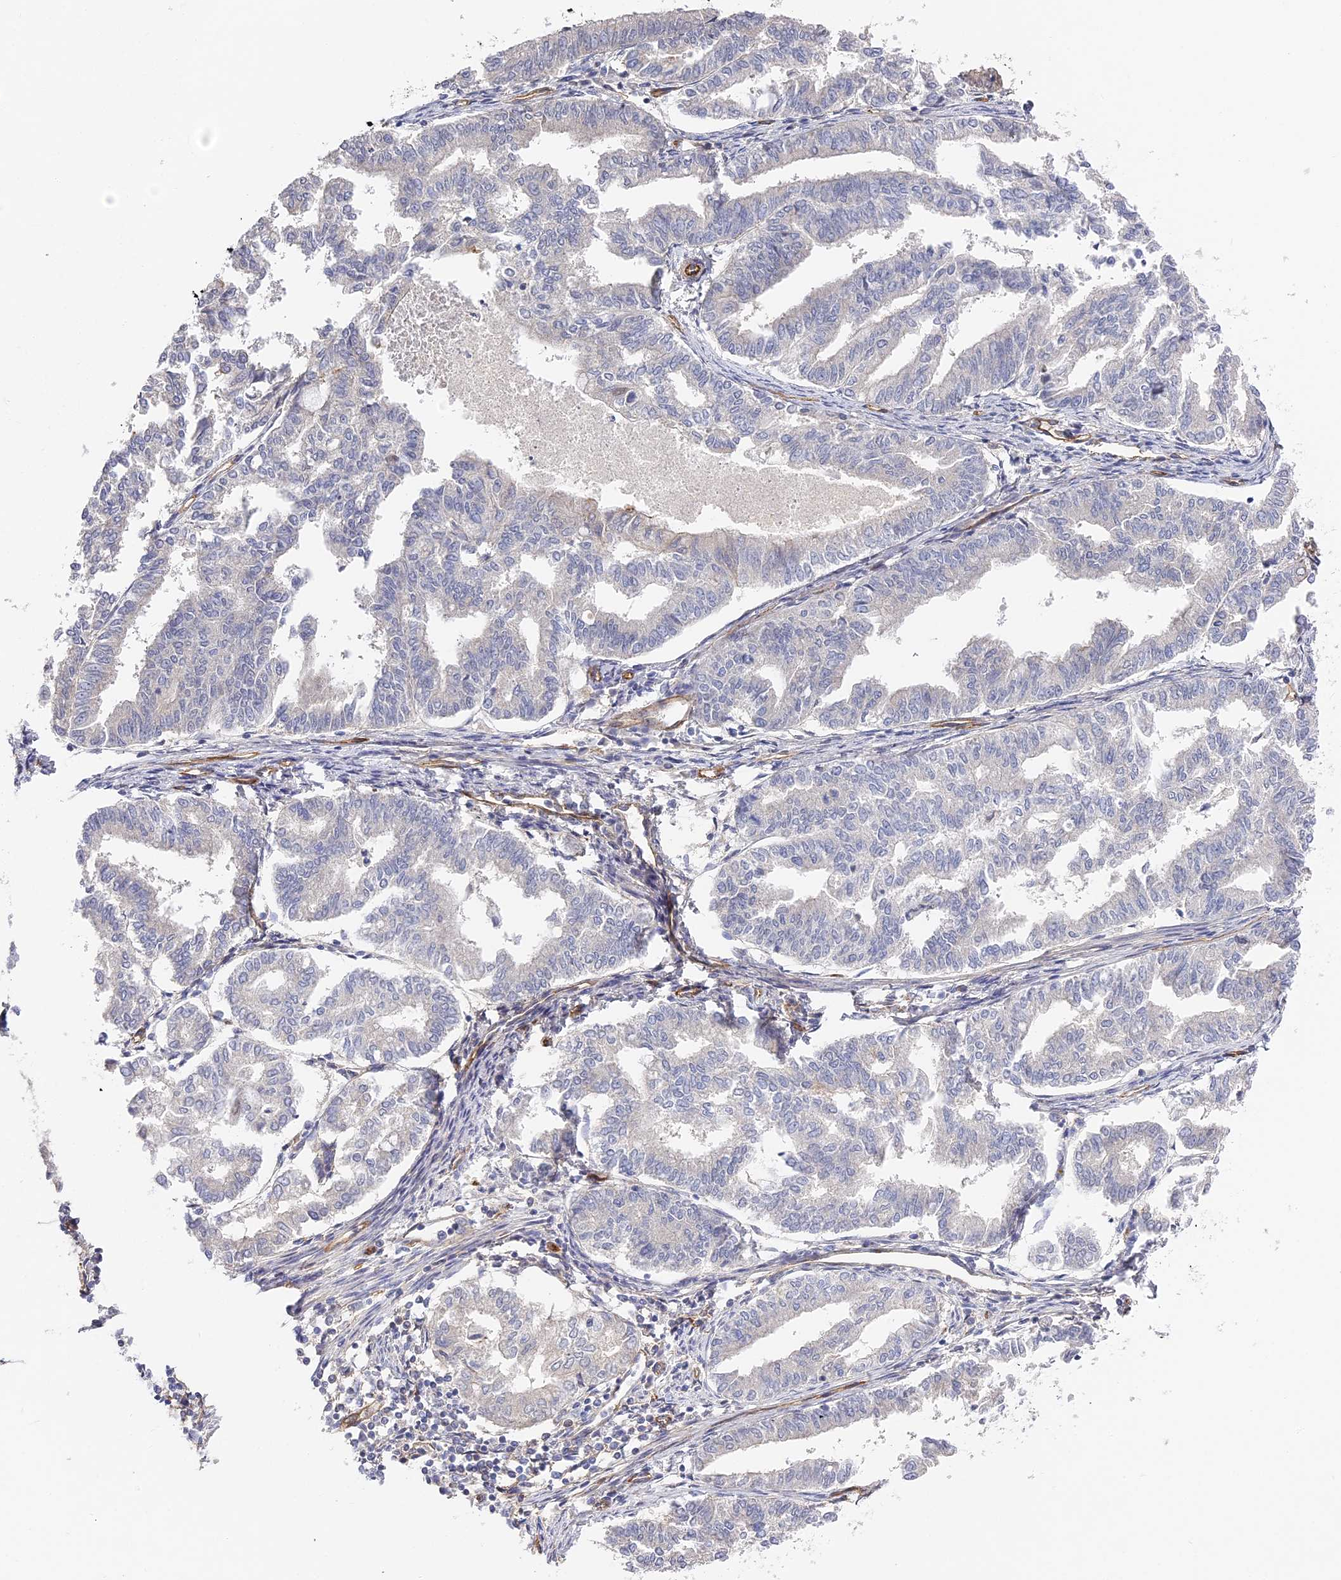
{"staining": {"intensity": "negative", "quantity": "none", "location": "none"}, "tissue": "endometrial cancer", "cell_type": "Tumor cells", "image_type": "cancer", "snomed": [{"axis": "morphology", "description": "Adenocarcinoma, NOS"}, {"axis": "topography", "description": "Endometrium"}], "caption": "Tumor cells show no significant staining in adenocarcinoma (endometrial). (DAB (3,3'-diaminobenzidine) IHC visualized using brightfield microscopy, high magnification).", "gene": "CCDC30", "patient": {"sex": "female", "age": 79}}